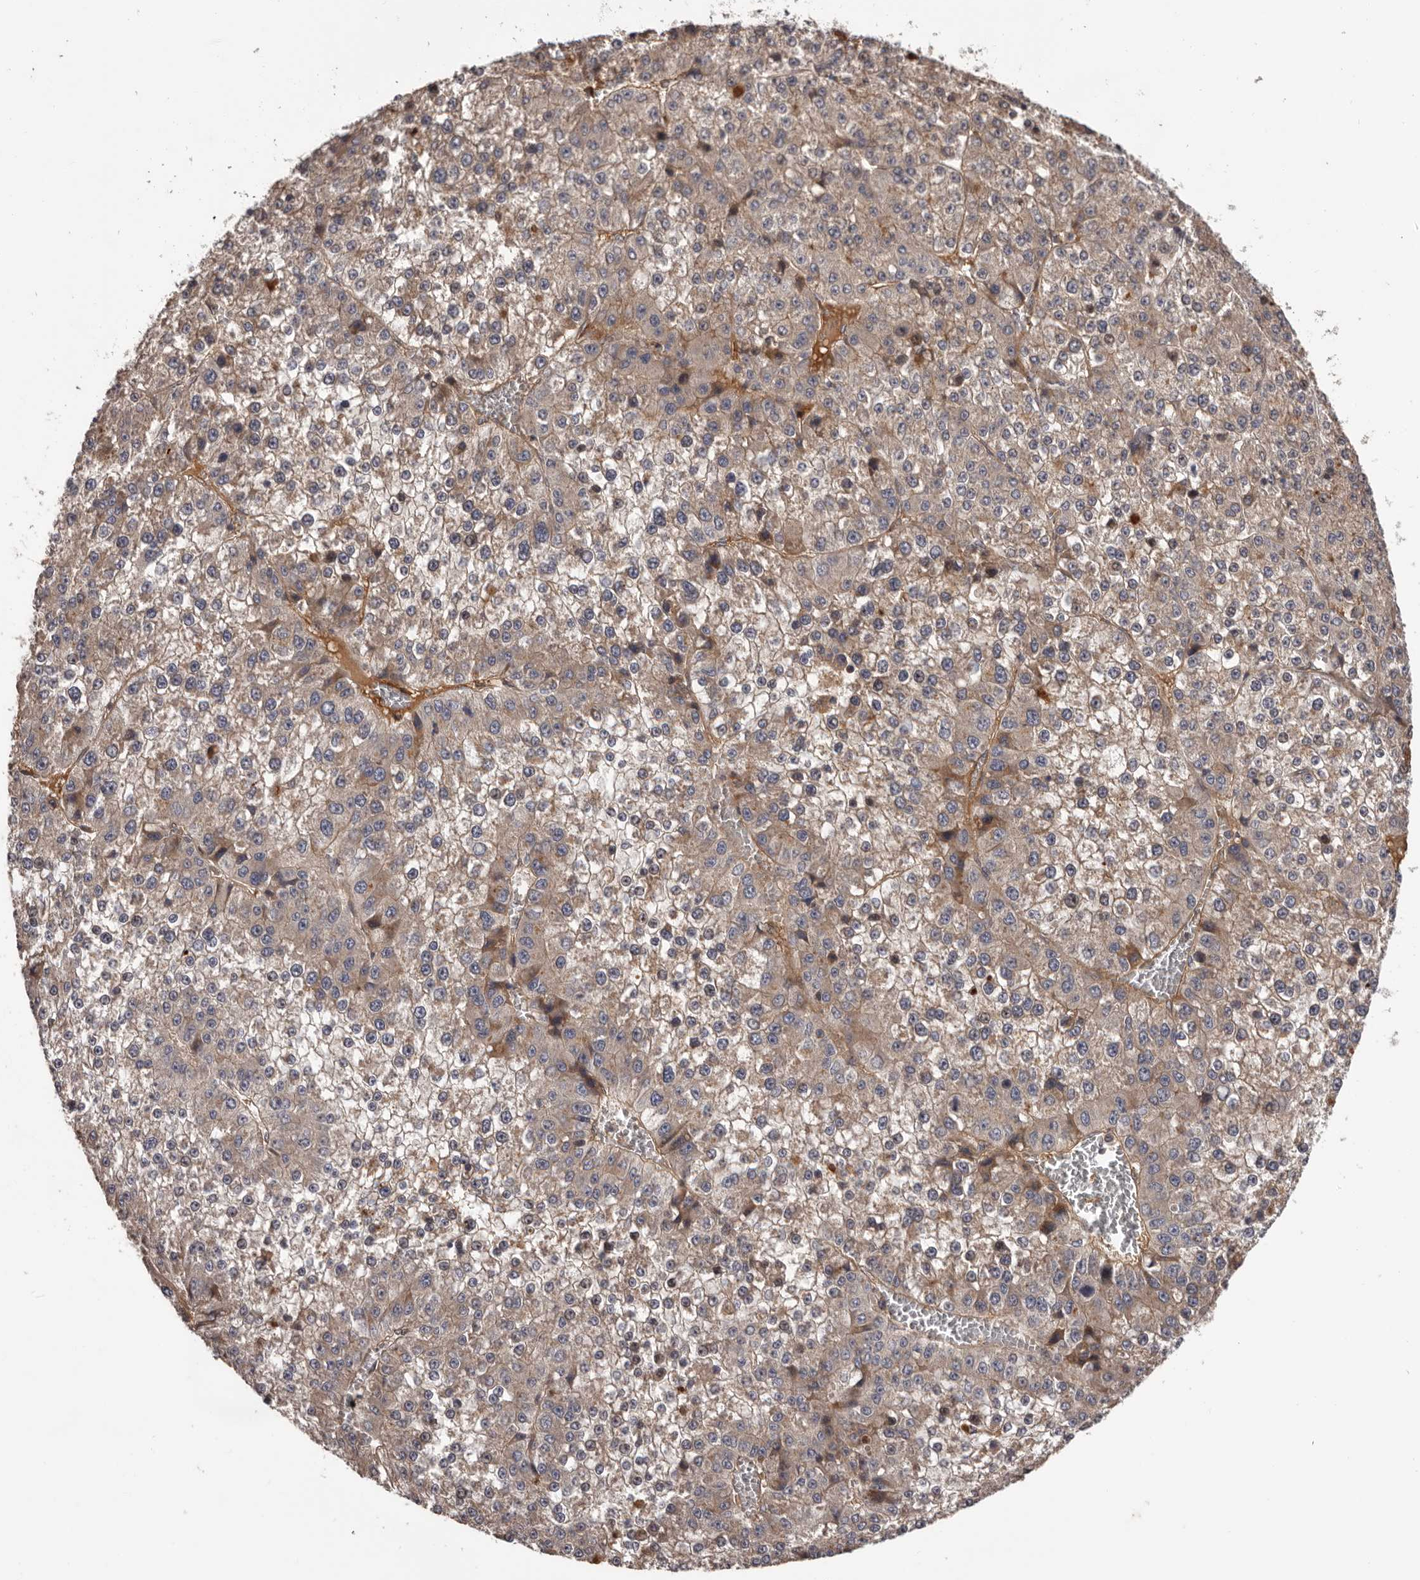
{"staining": {"intensity": "weak", "quantity": "25%-75%", "location": "cytoplasmic/membranous"}, "tissue": "liver cancer", "cell_type": "Tumor cells", "image_type": "cancer", "snomed": [{"axis": "morphology", "description": "Carcinoma, Hepatocellular, NOS"}, {"axis": "topography", "description": "Liver"}], "caption": "This photomicrograph demonstrates hepatocellular carcinoma (liver) stained with immunohistochemistry (IHC) to label a protein in brown. The cytoplasmic/membranous of tumor cells show weak positivity for the protein. Nuclei are counter-stained blue.", "gene": "PRKD1", "patient": {"sex": "female", "age": 73}}